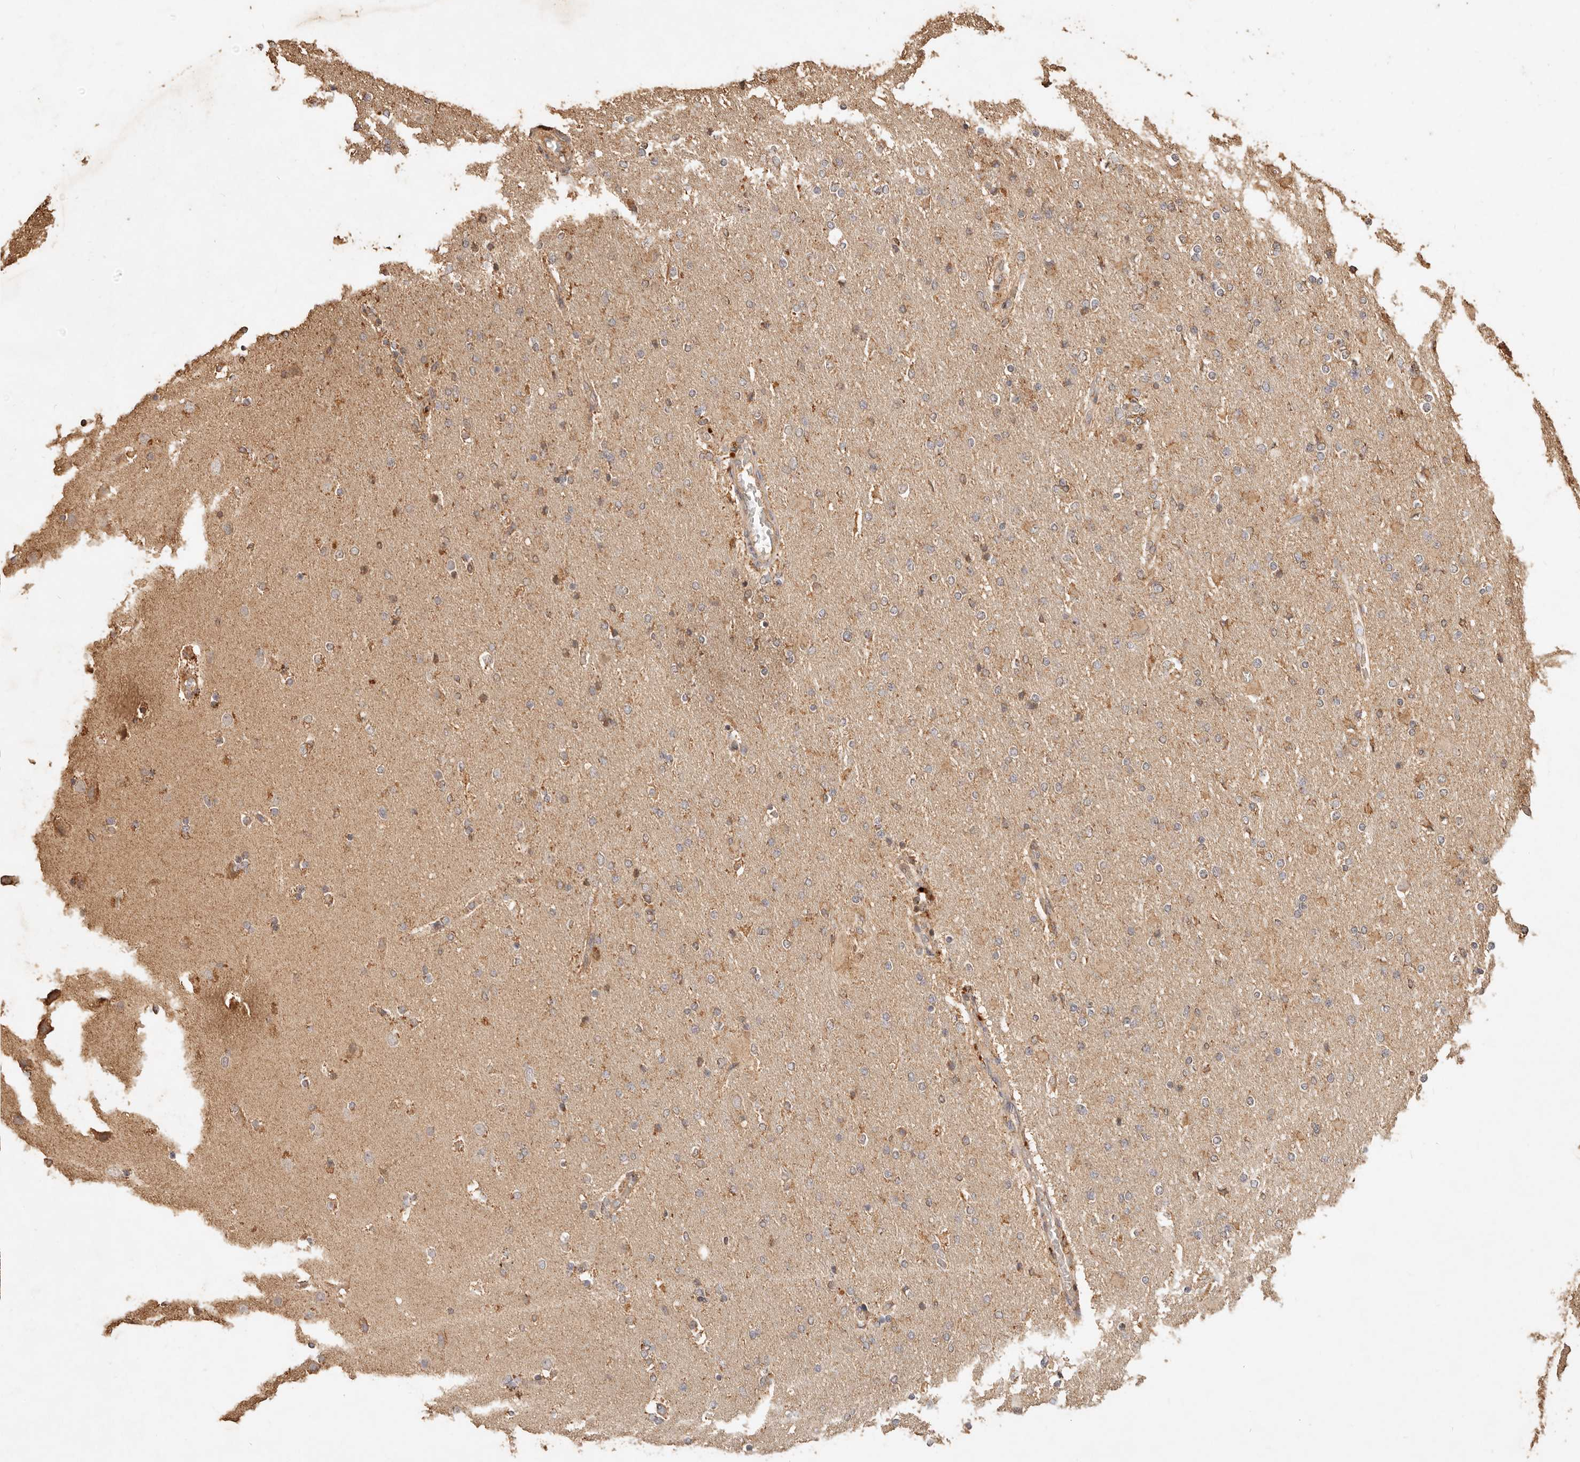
{"staining": {"intensity": "weak", "quantity": "<25%", "location": "cytoplasmic/membranous"}, "tissue": "glioma", "cell_type": "Tumor cells", "image_type": "cancer", "snomed": [{"axis": "morphology", "description": "Glioma, malignant, High grade"}, {"axis": "topography", "description": "Cerebral cortex"}], "caption": "High power microscopy image of an immunohistochemistry photomicrograph of malignant glioma (high-grade), revealing no significant expression in tumor cells.", "gene": "FAM180B", "patient": {"sex": "female", "age": 36}}